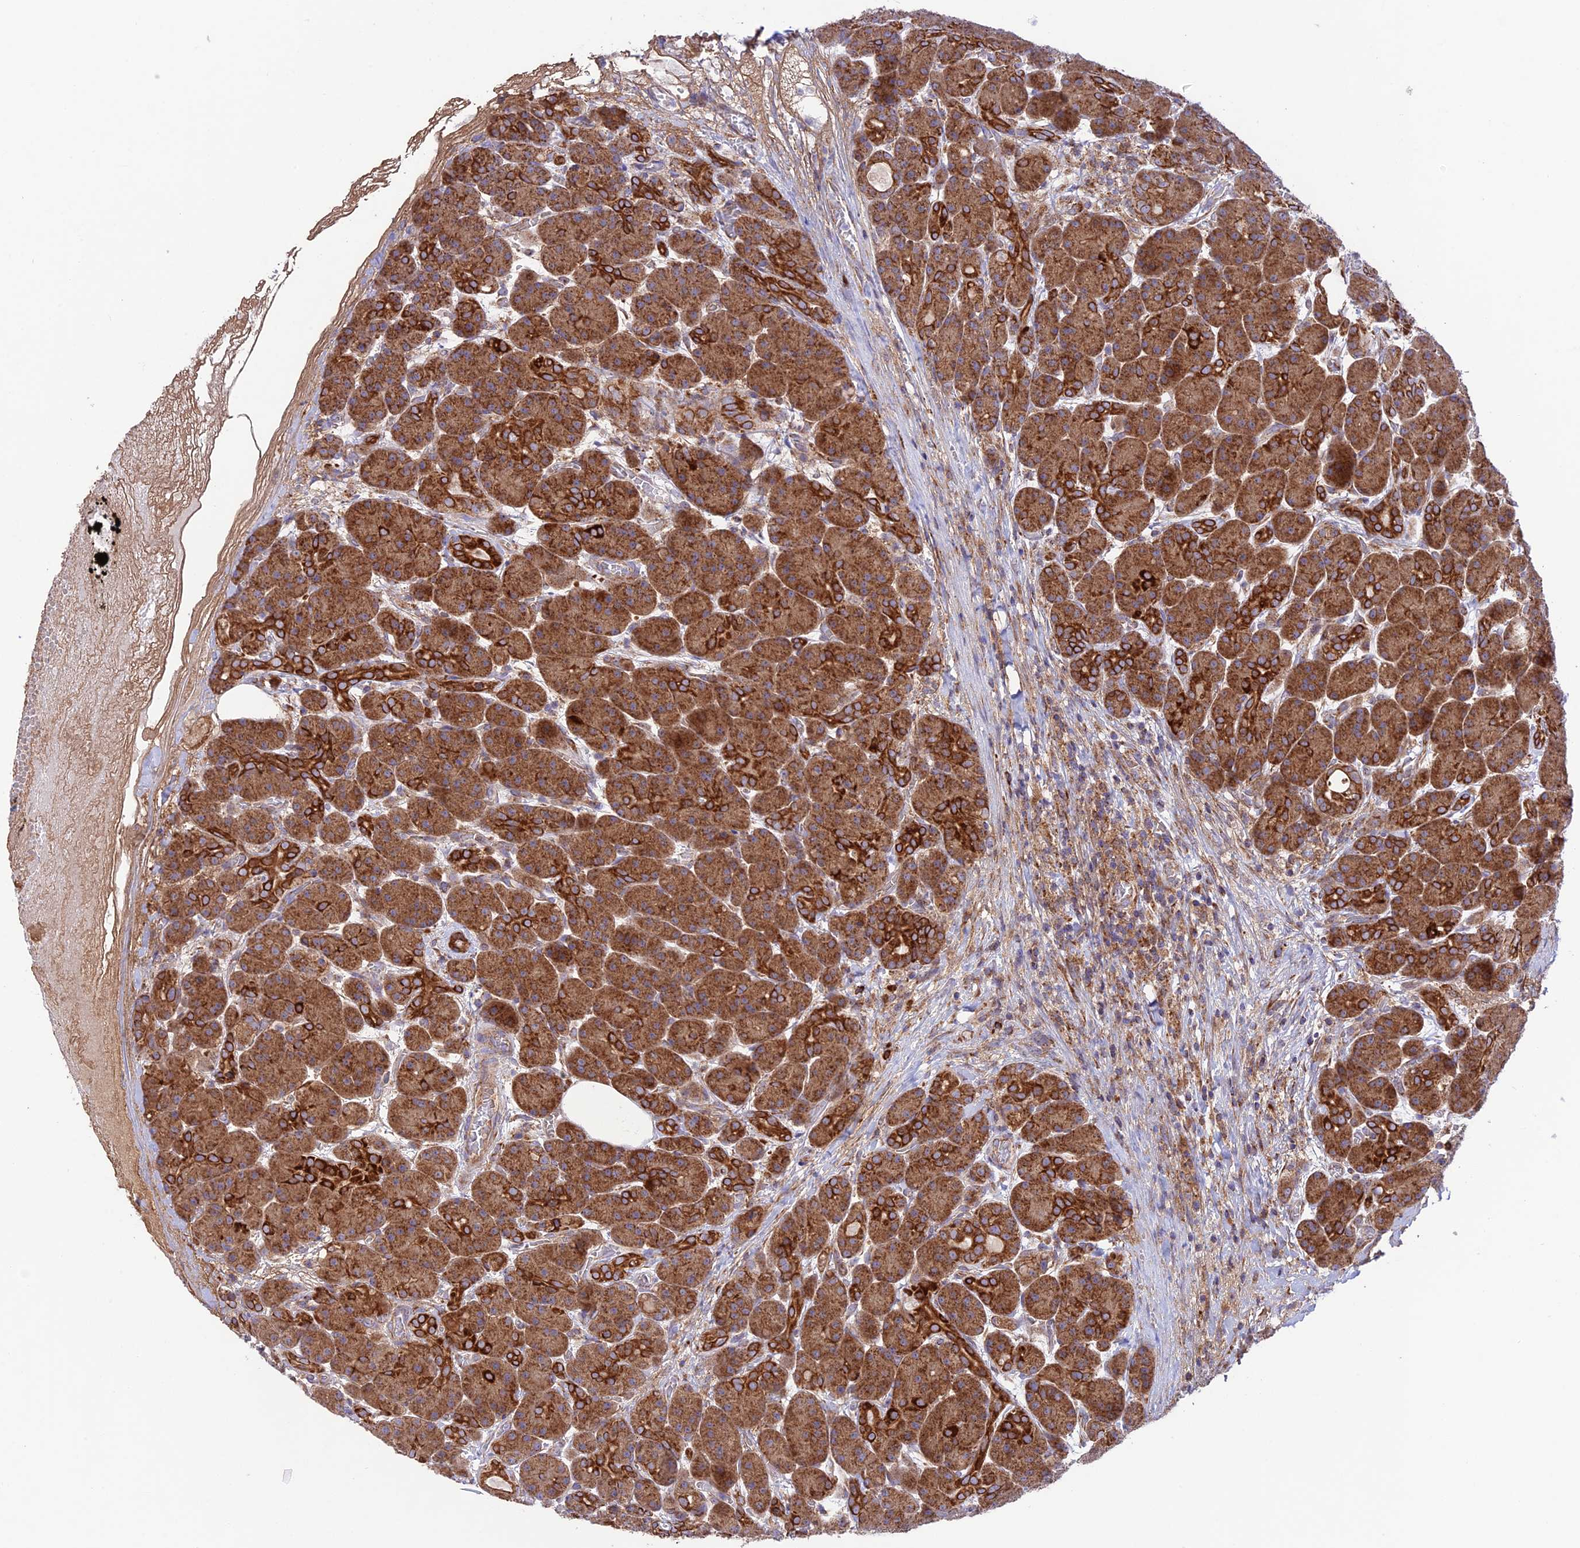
{"staining": {"intensity": "strong", "quantity": ">75%", "location": "cytoplasmic/membranous"}, "tissue": "pancreas", "cell_type": "Exocrine glandular cells", "image_type": "normal", "snomed": [{"axis": "morphology", "description": "Normal tissue, NOS"}, {"axis": "topography", "description": "Pancreas"}], "caption": "Protein staining of normal pancreas reveals strong cytoplasmic/membranous staining in approximately >75% of exocrine glandular cells.", "gene": "UAP1L1", "patient": {"sex": "male", "age": 63}}